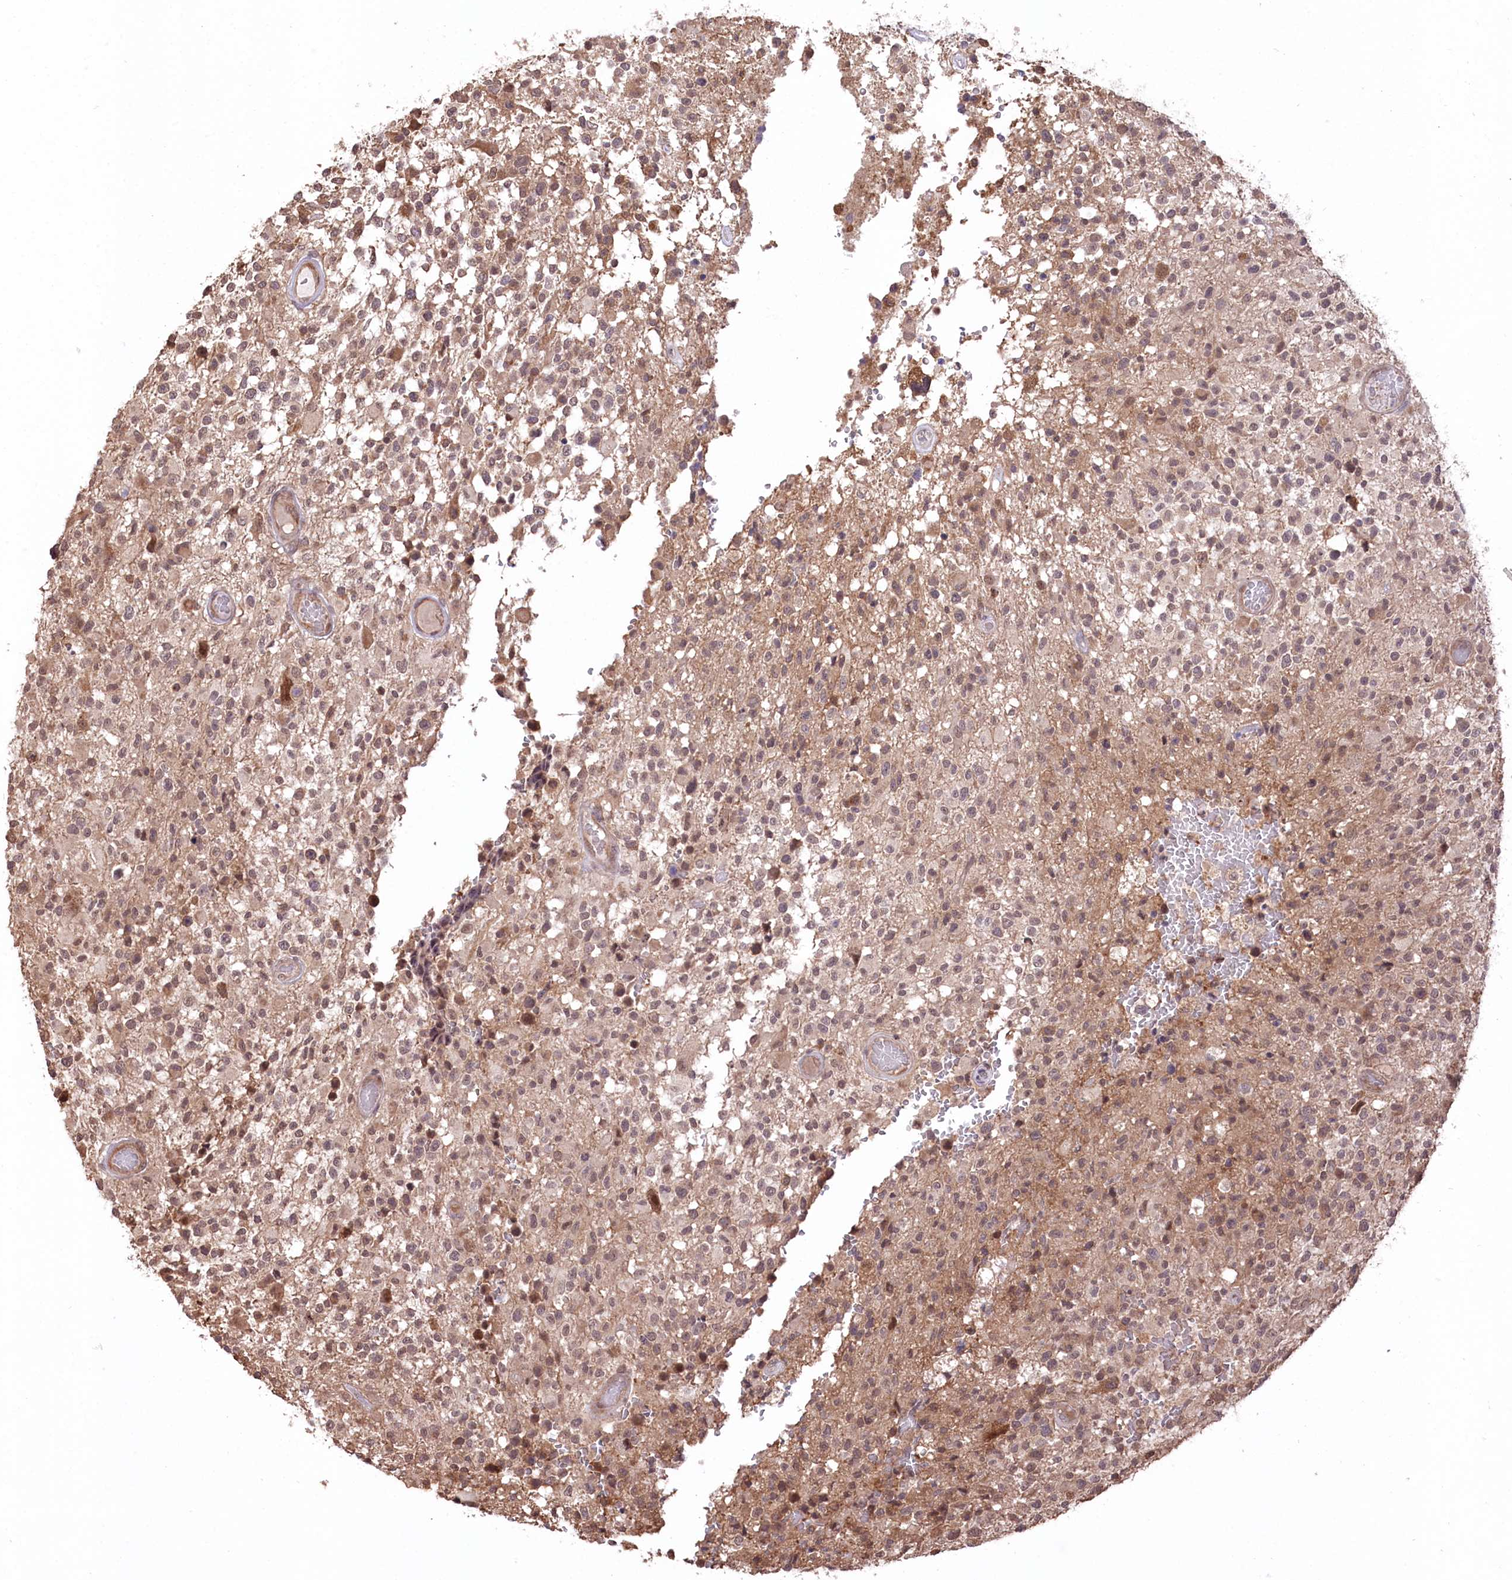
{"staining": {"intensity": "moderate", "quantity": "25%-75%", "location": "nuclear"}, "tissue": "glioma", "cell_type": "Tumor cells", "image_type": "cancer", "snomed": [{"axis": "morphology", "description": "Glioma, malignant, High grade"}, {"axis": "morphology", "description": "Glioblastoma, NOS"}, {"axis": "topography", "description": "Brain"}], "caption": "Immunohistochemical staining of high-grade glioma (malignant) reveals moderate nuclear protein staining in about 25%-75% of tumor cells. (IHC, brightfield microscopy, high magnification).", "gene": "CCSER2", "patient": {"sex": "male", "age": 60}}